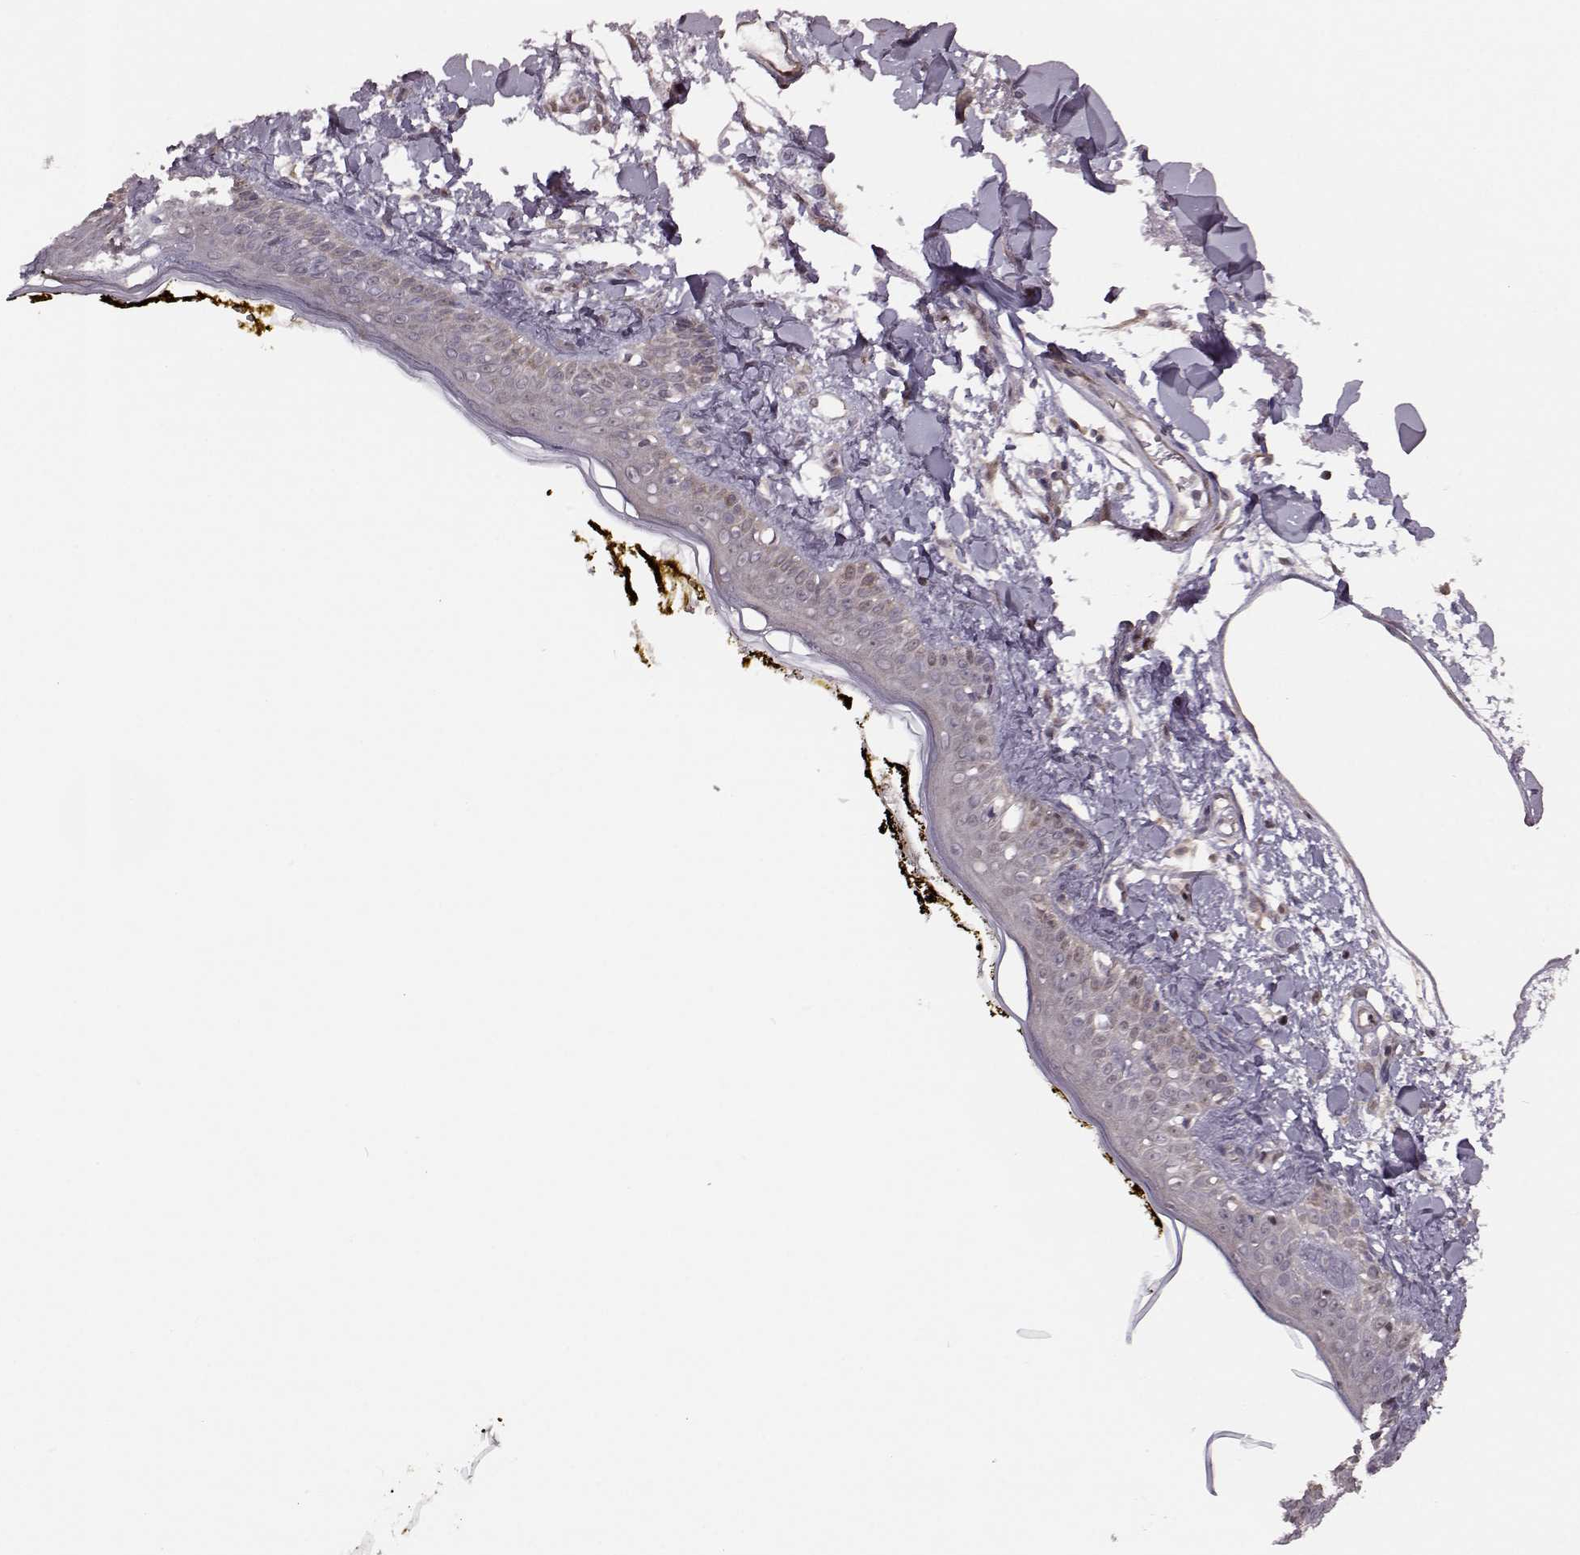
{"staining": {"intensity": "moderate", "quantity": ">75%", "location": "cytoplasmic/membranous"}, "tissue": "skin", "cell_type": "Fibroblasts", "image_type": "normal", "snomed": [{"axis": "morphology", "description": "Normal tissue, NOS"}, {"axis": "topography", "description": "Skin"}], "caption": "A brown stain highlights moderate cytoplasmic/membranous positivity of a protein in fibroblasts of benign skin. The staining was performed using DAB to visualize the protein expression in brown, while the nuclei were stained in blue with hematoxylin (Magnification: 20x).", "gene": "KLF6", "patient": {"sex": "male", "age": 76}}